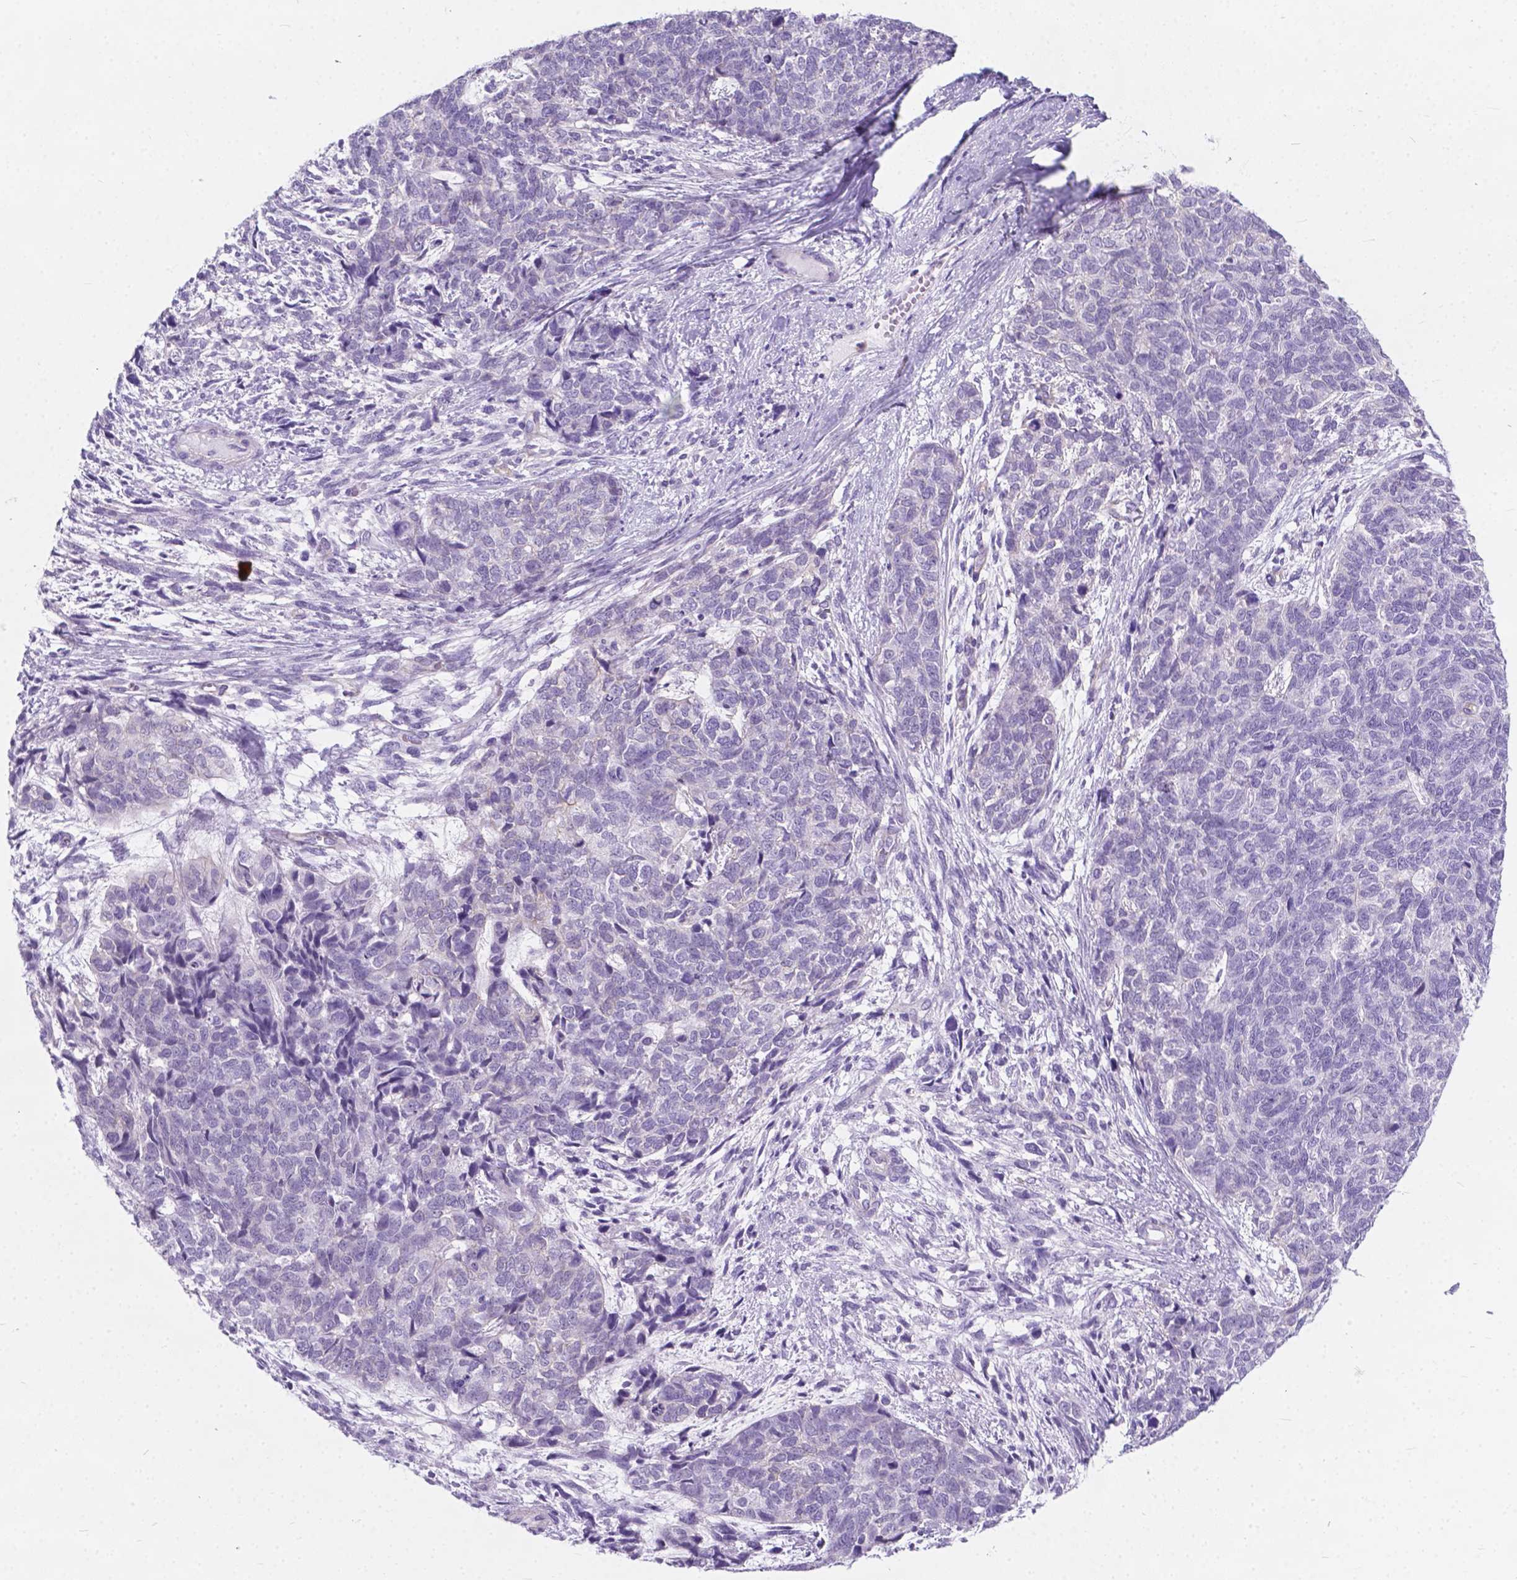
{"staining": {"intensity": "negative", "quantity": "none", "location": "none"}, "tissue": "cervical cancer", "cell_type": "Tumor cells", "image_type": "cancer", "snomed": [{"axis": "morphology", "description": "Squamous cell carcinoma, NOS"}, {"axis": "topography", "description": "Cervix"}], "caption": "The immunohistochemistry micrograph has no significant staining in tumor cells of cervical squamous cell carcinoma tissue.", "gene": "KIAA0040", "patient": {"sex": "female", "age": 63}}